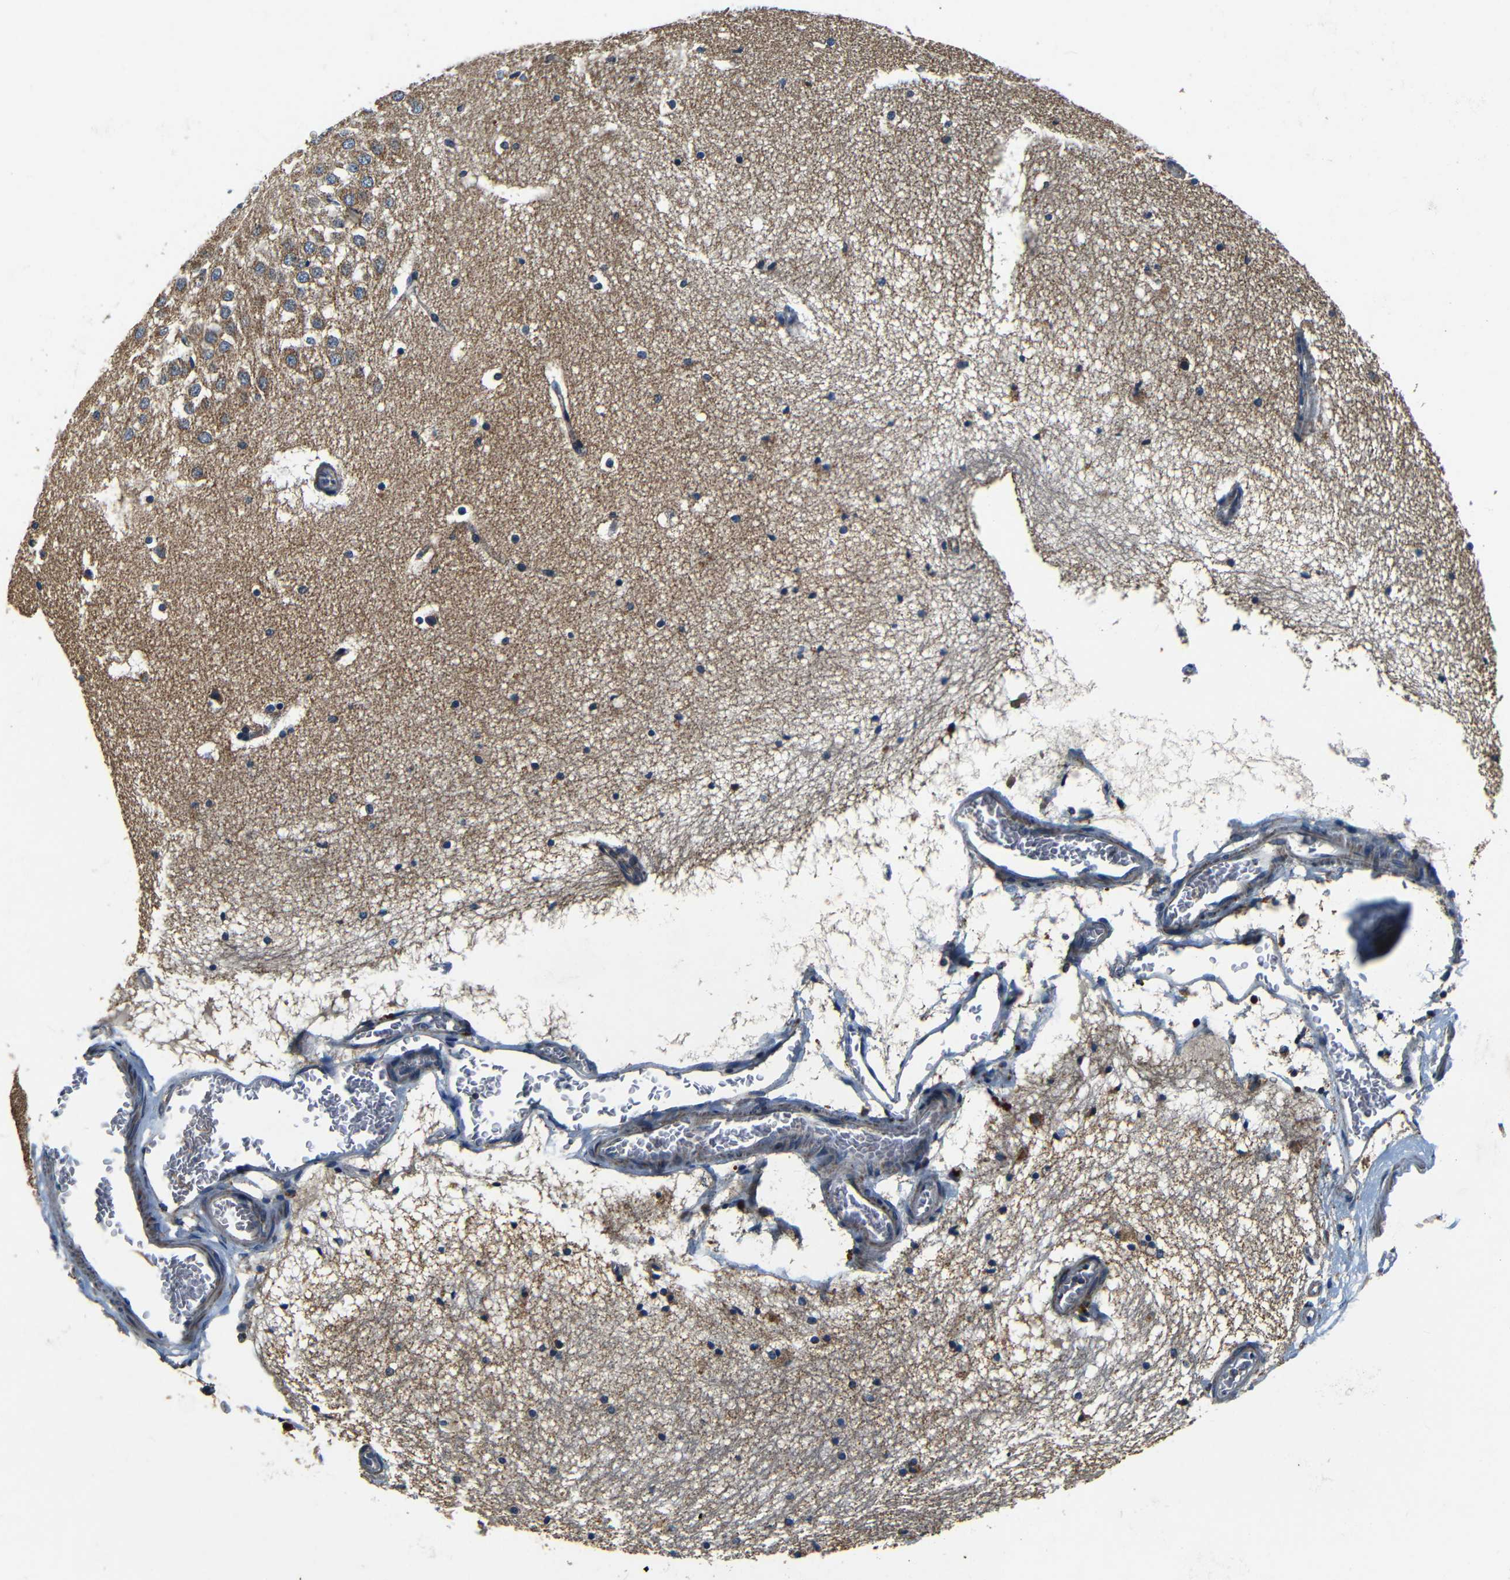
{"staining": {"intensity": "moderate", "quantity": "<25%", "location": "cytoplasmic/membranous"}, "tissue": "hippocampus", "cell_type": "Glial cells", "image_type": "normal", "snomed": [{"axis": "morphology", "description": "Normal tissue, NOS"}, {"axis": "topography", "description": "Hippocampus"}], "caption": "Protein analysis of benign hippocampus reveals moderate cytoplasmic/membranous positivity in about <25% of glial cells. (Brightfield microscopy of DAB IHC at high magnification).", "gene": "MTX1", "patient": {"sex": "male", "age": 45}}